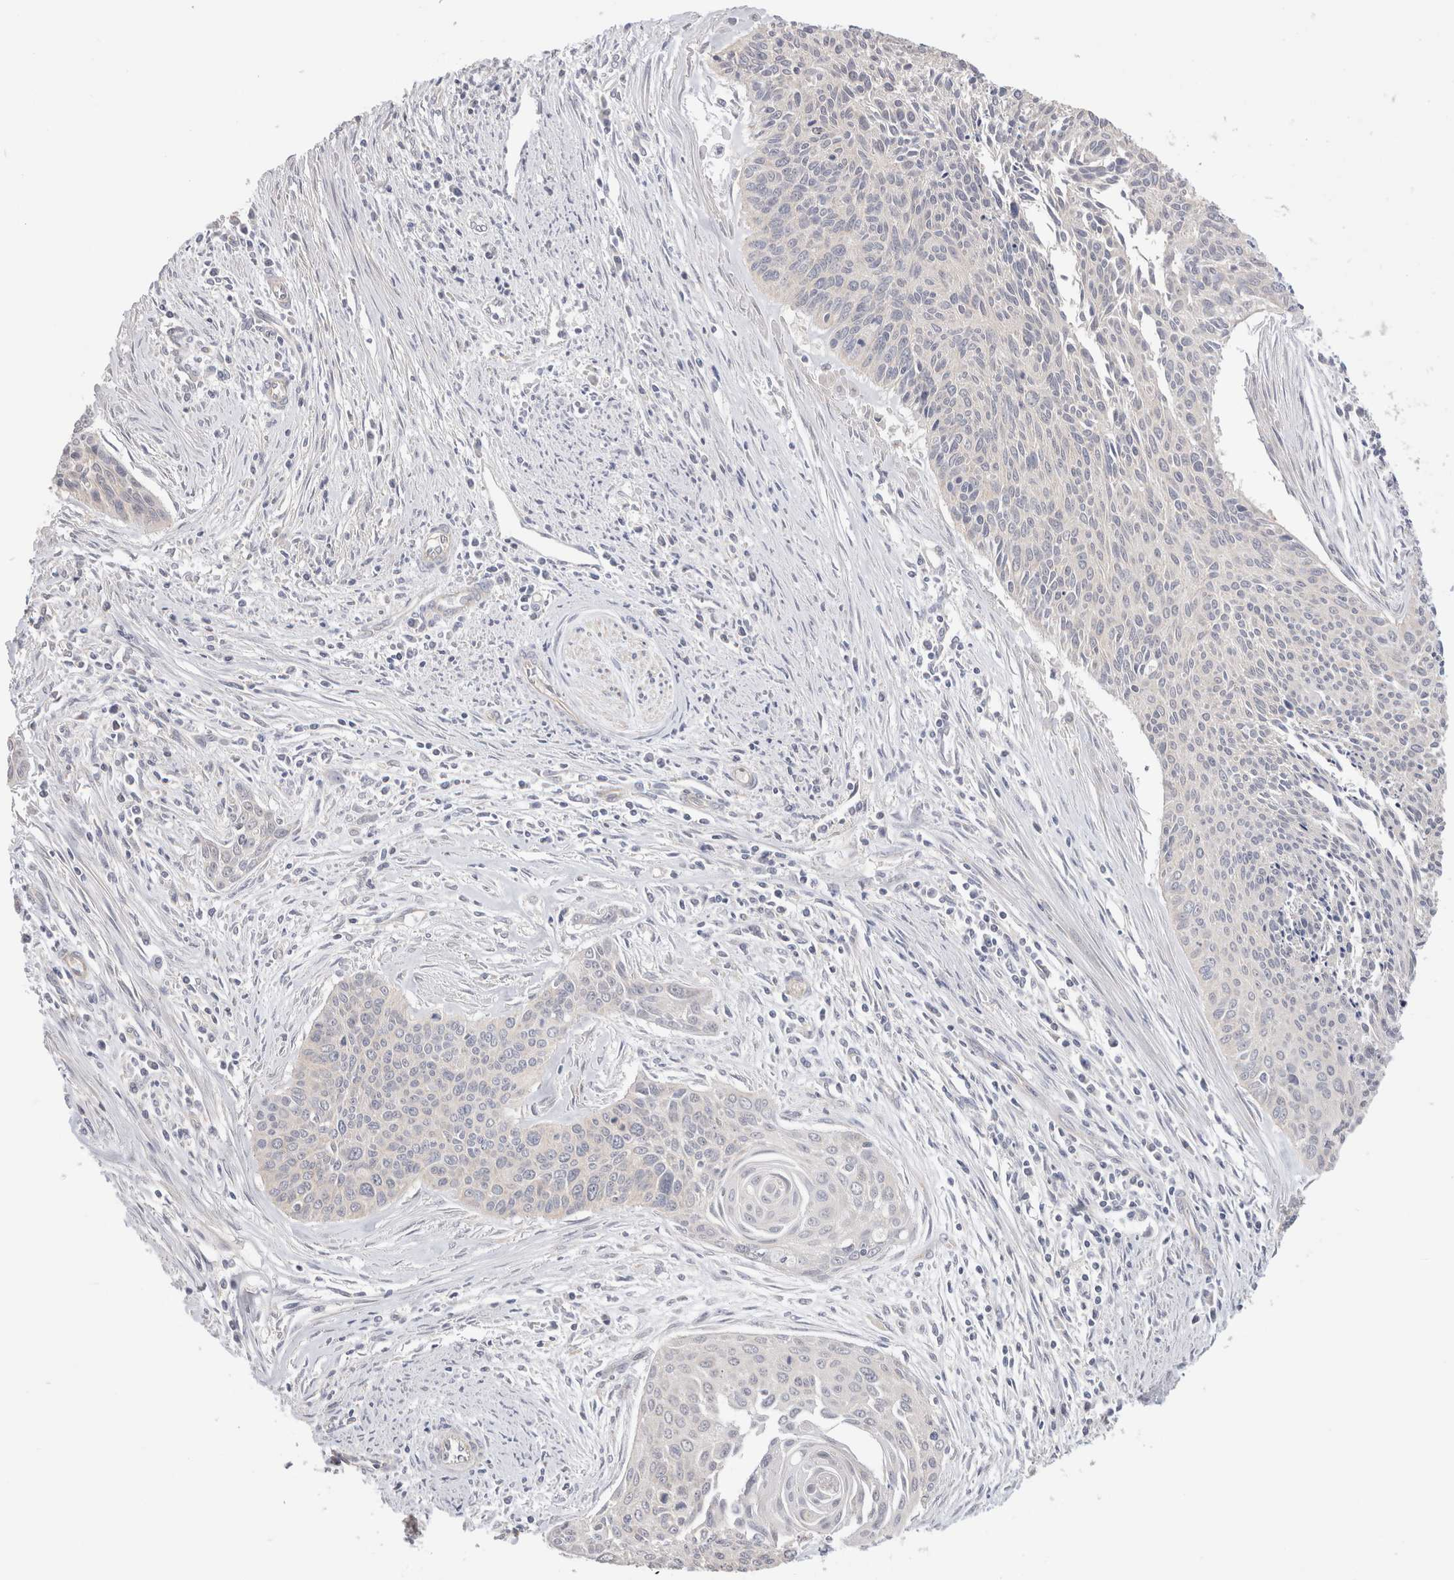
{"staining": {"intensity": "negative", "quantity": "none", "location": "none"}, "tissue": "cervical cancer", "cell_type": "Tumor cells", "image_type": "cancer", "snomed": [{"axis": "morphology", "description": "Squamous cell carcinoma, NOS"}, {"axis": "topography", "description": "Cervix"}], "caption": "This is an IHC micrograph of human cervical squamous cell carcinoma. There is no expression in tumor cells.", "gene": "DMD", "patient": {"sex": "female", "age": 55}}